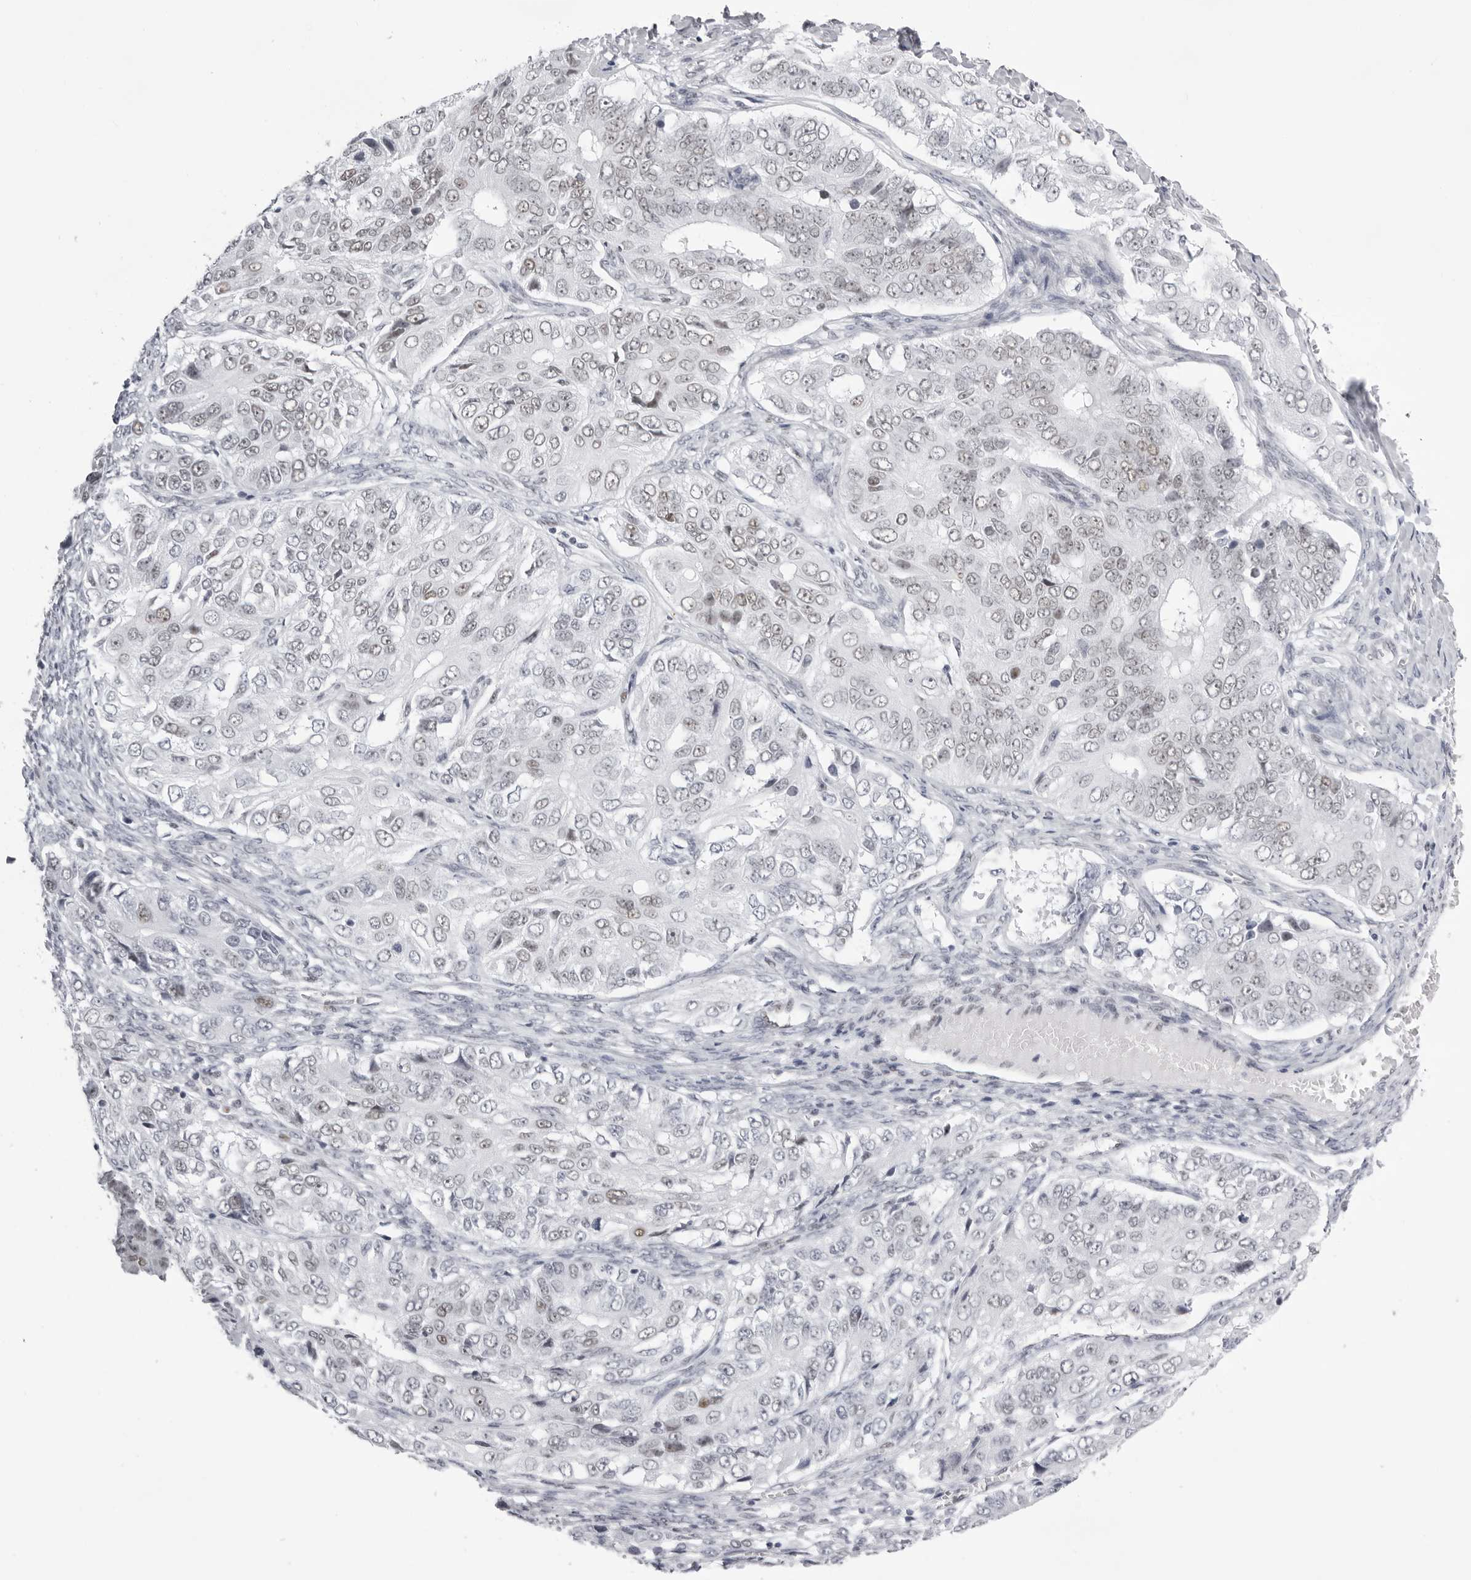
{"staining": {"intensity": "weak", "quantity": "<25%", "location": "nuclear"}, "tissue": "ovarian cancer", "cell_type": "Tumor cells", "image_type": "cancer", "snomed": [{"axis": "morphology", "description": "Carcinoma, endometroid"}, {"axis": "topography", "description": "Ovary"}], "caption": "Immunohistochemical staining of human ovarian endometroid carcinoma reveals no significant staining in tumor cells.", "gene": "IRF2BP2", "patient": {"sex": "female", "age": 51}}